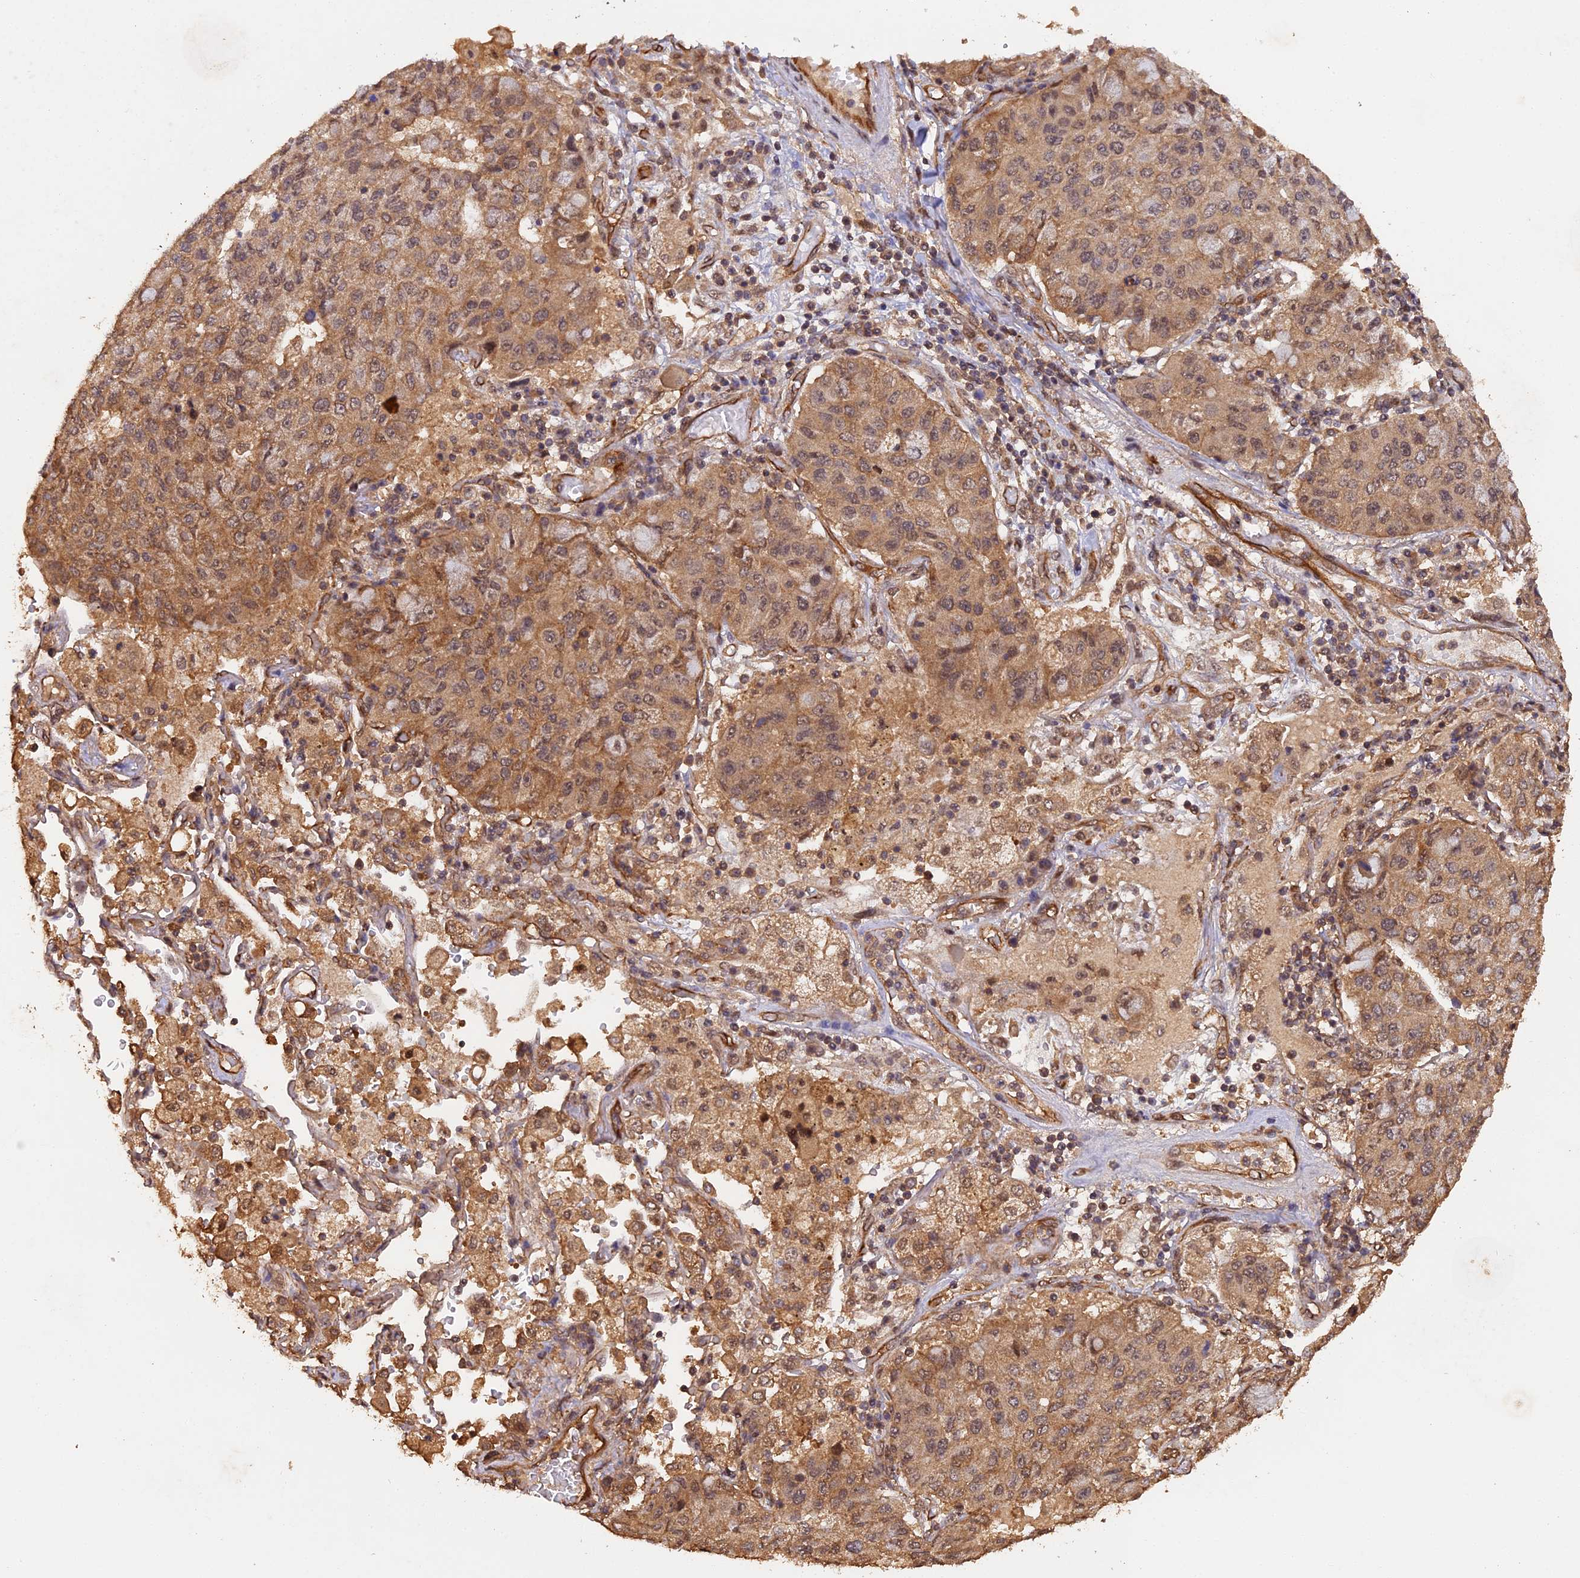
{"staining": {"intensity": "moderate", "quantity": ">75%", "location": "cytoplasmic/membranous,nuclear"}, "tissue": "lung cancer", "cell_type": "Tumor cells", "image_type": "cancer", "snomed": [{"axis": "morphology", "description": "Squamous cell carcinoma, NOS"}, {"axis": "topography", "description": "Lung"}], "caption": "Squamous cell carcinoma (lung) stained for a protein reveals moderate cytoplasmic/membranous and nuclear positivity in tumor cells.", "gene": "RALGAPA2", "patient": {"sex": "male", "age": 74}}